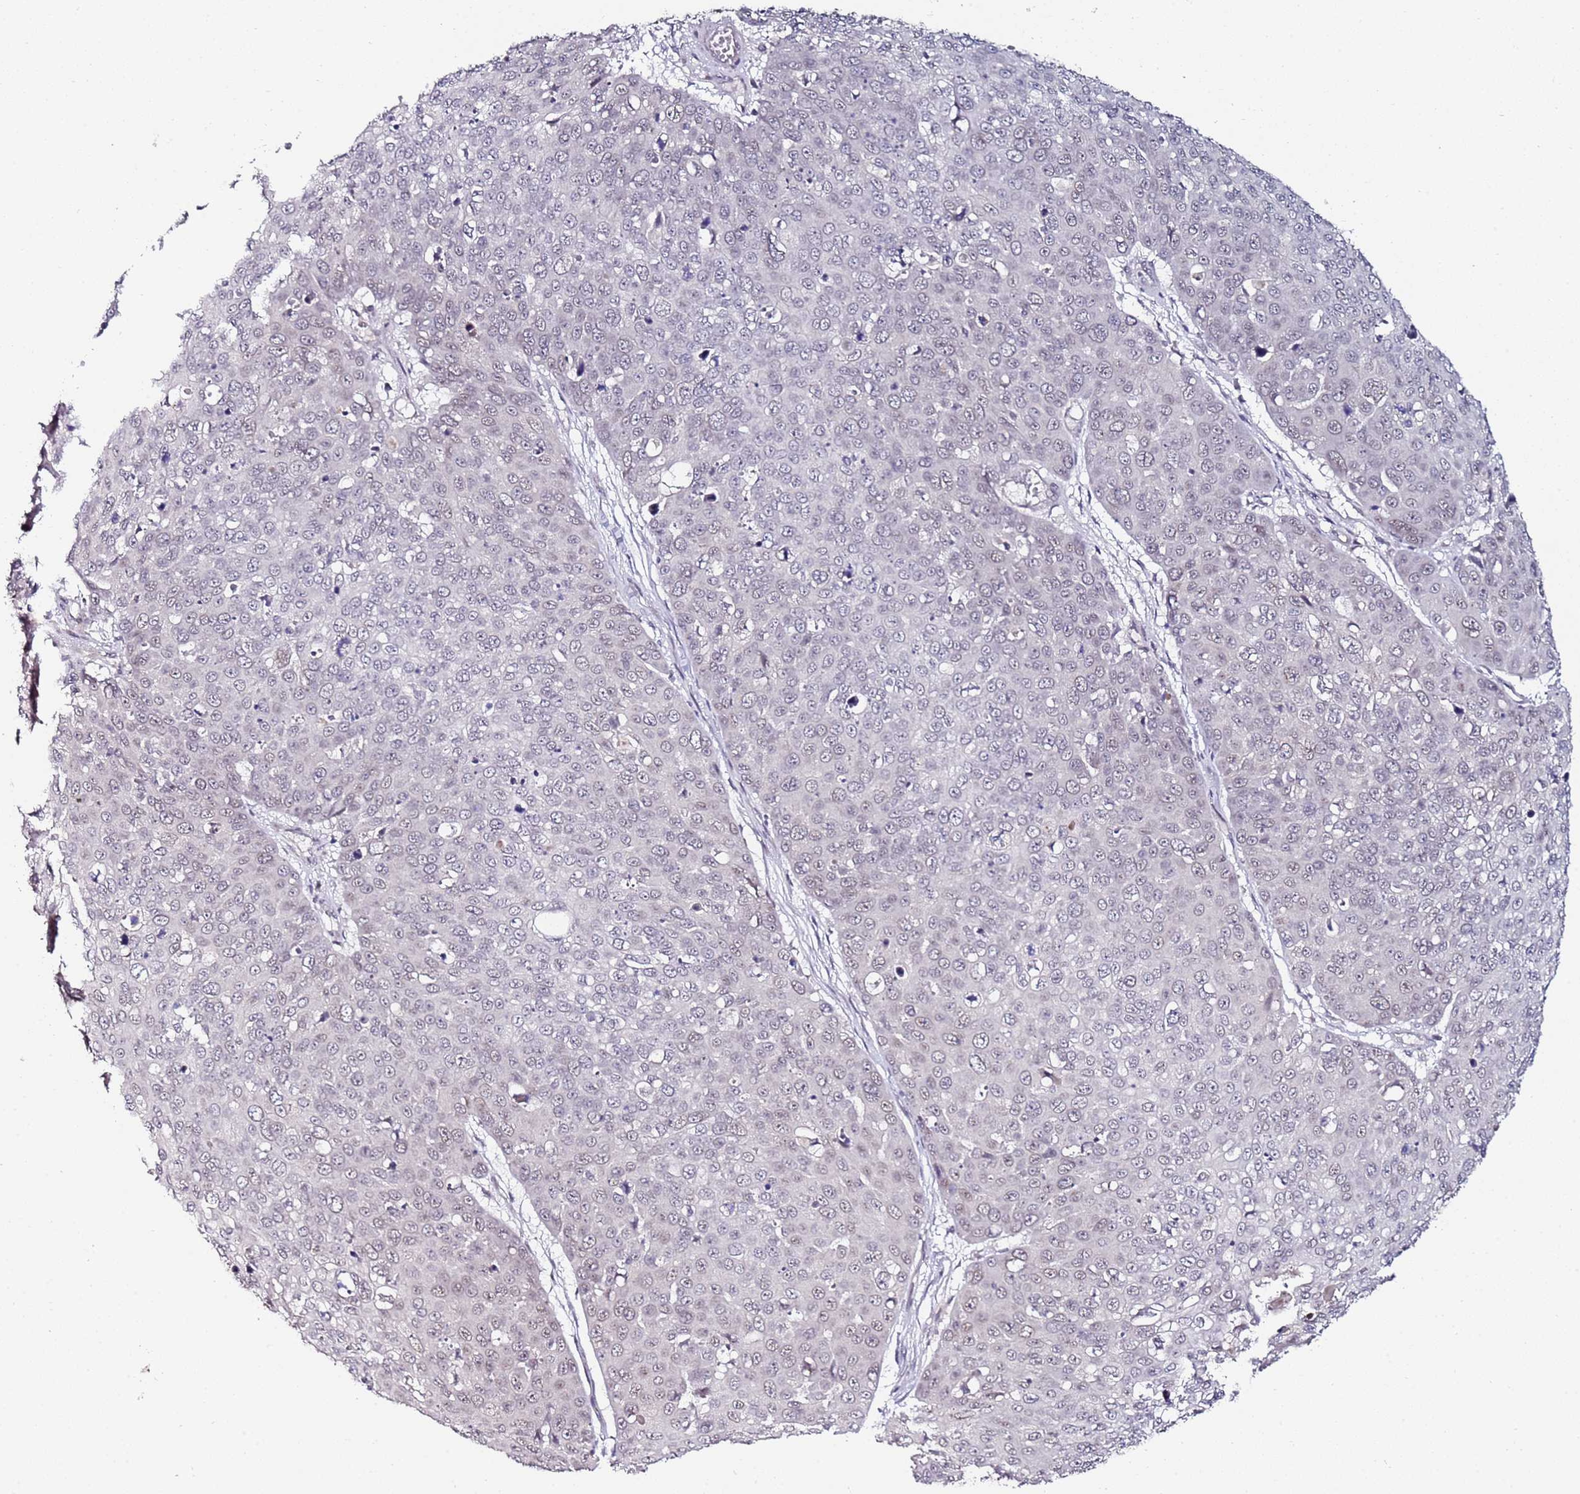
{"staining": {"intensity": "negative", "quantity": "none", "location": "none"}, "tissue": "skin cancer", "cell_type": "Tumor cells", "image_type": "cancer", "snomed": [{"axis": "morphology", "description": "Squamous cell carcinoma, NOS"}, {"axis": "topography", "description": "Skin"}], "caption": "Immunohistochemistry (IHC) micrograph of skin cancer stained for a protein (brown), which displays no staining in tumor cells. (DAB immunohistochemistry (IHC) visualized using brightfield microscopy, high magnification).", "gene": "DUSP28", "patient": {"sex": "male", "age": 71}}